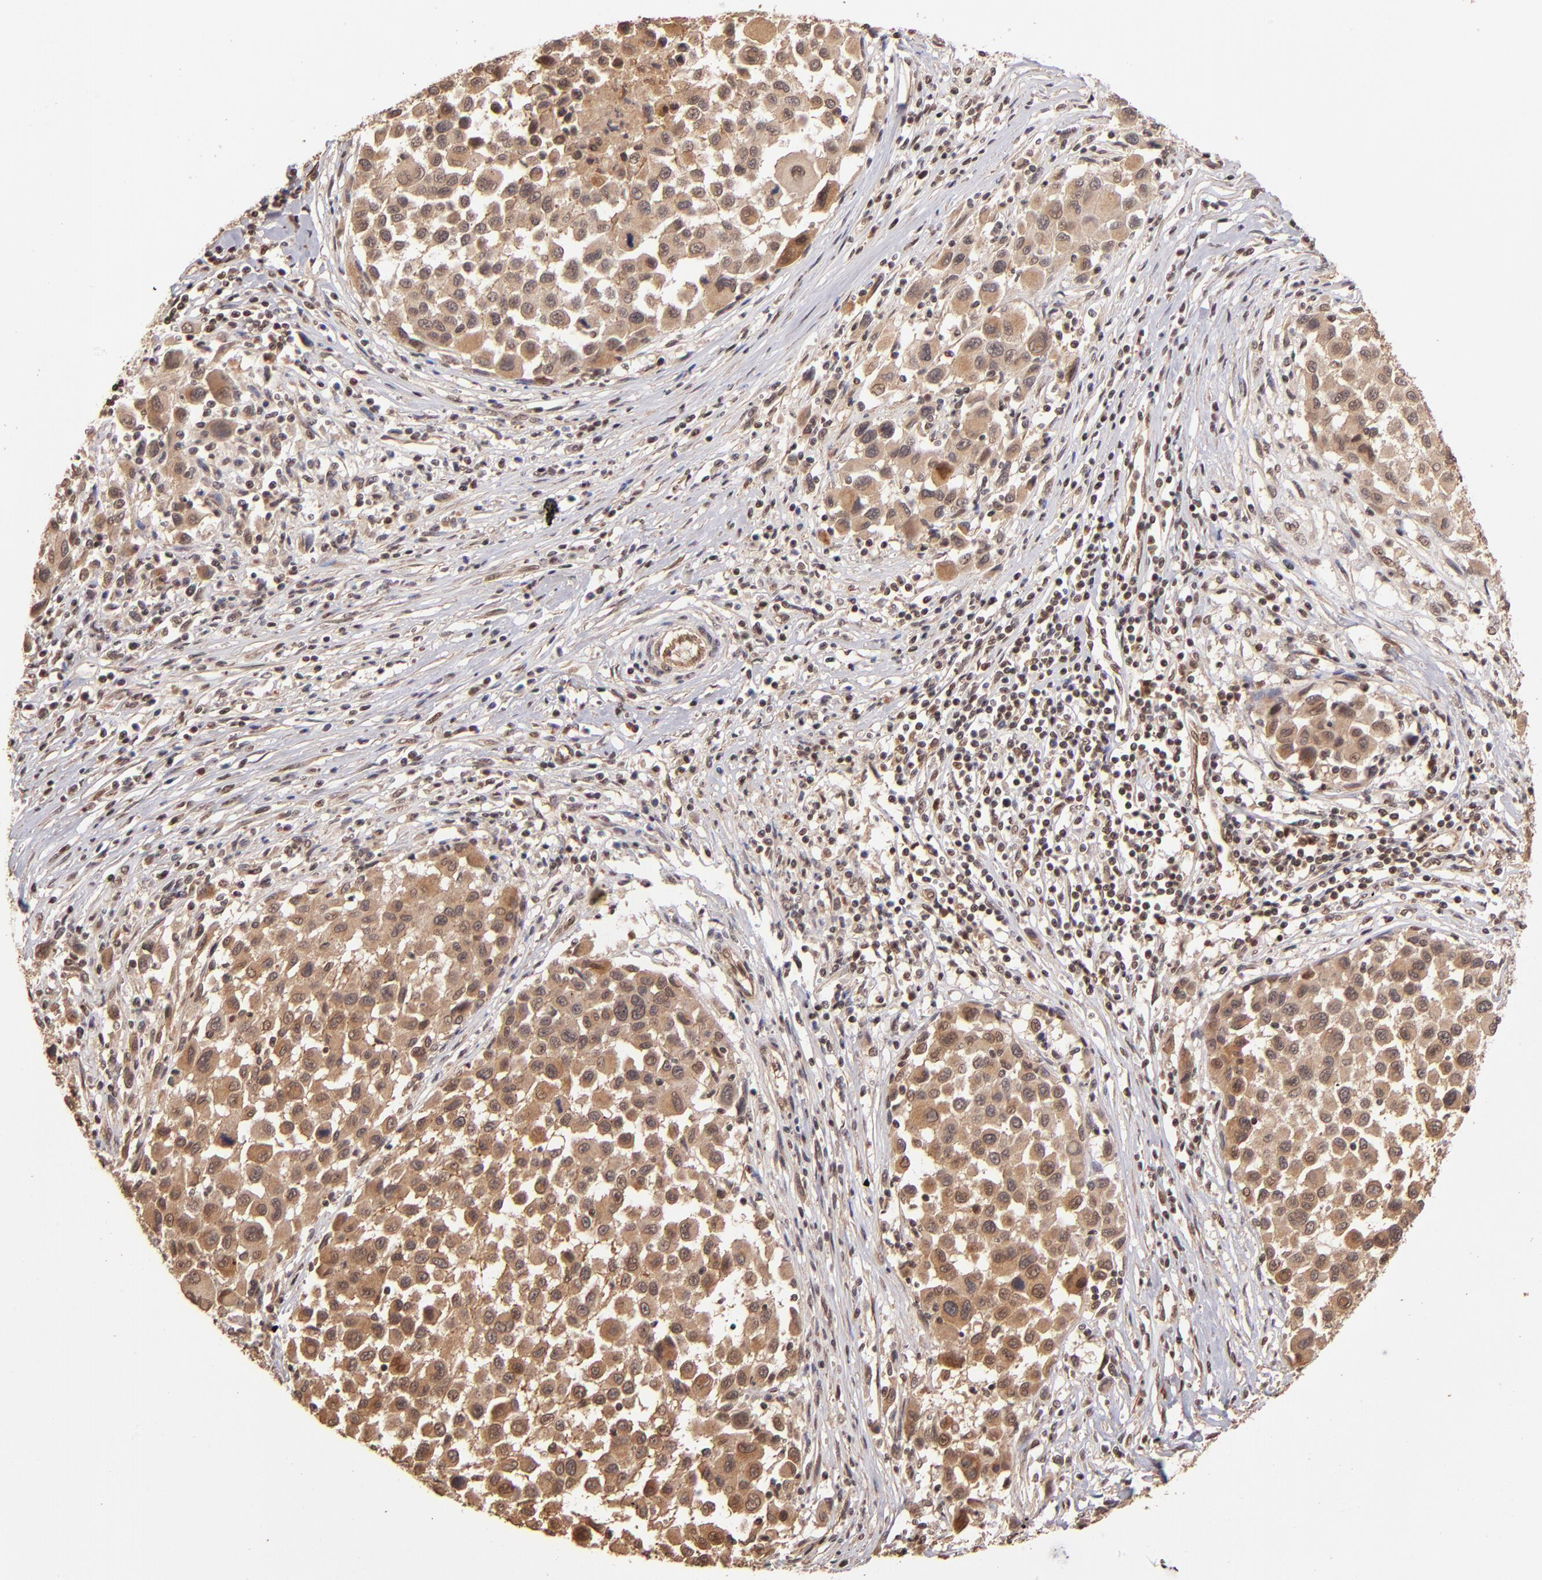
{"staining": {"intensity": "moderate", "quantity": ">75%", "location": "cytoplasmic/membranous,nuclear"}, "tissue": "melanoma", "cell_type": "Tumor cells", "image_type": "cancer", "snomed": [{"axis": "morphology", "description": "Malignant melanoma, Metastatic site"}, {"axis": "topography", "description": "Lymph node"}], "caption": "A photomicrograph showing moderate cytoplasmic/membranous and nuclear positivity in approximately >75% of tumor cells in melanoma, as visualized by brown immunohistochemical staining.", "gene": "TERF2", "patient": {"sex": "male", "age": 61}}